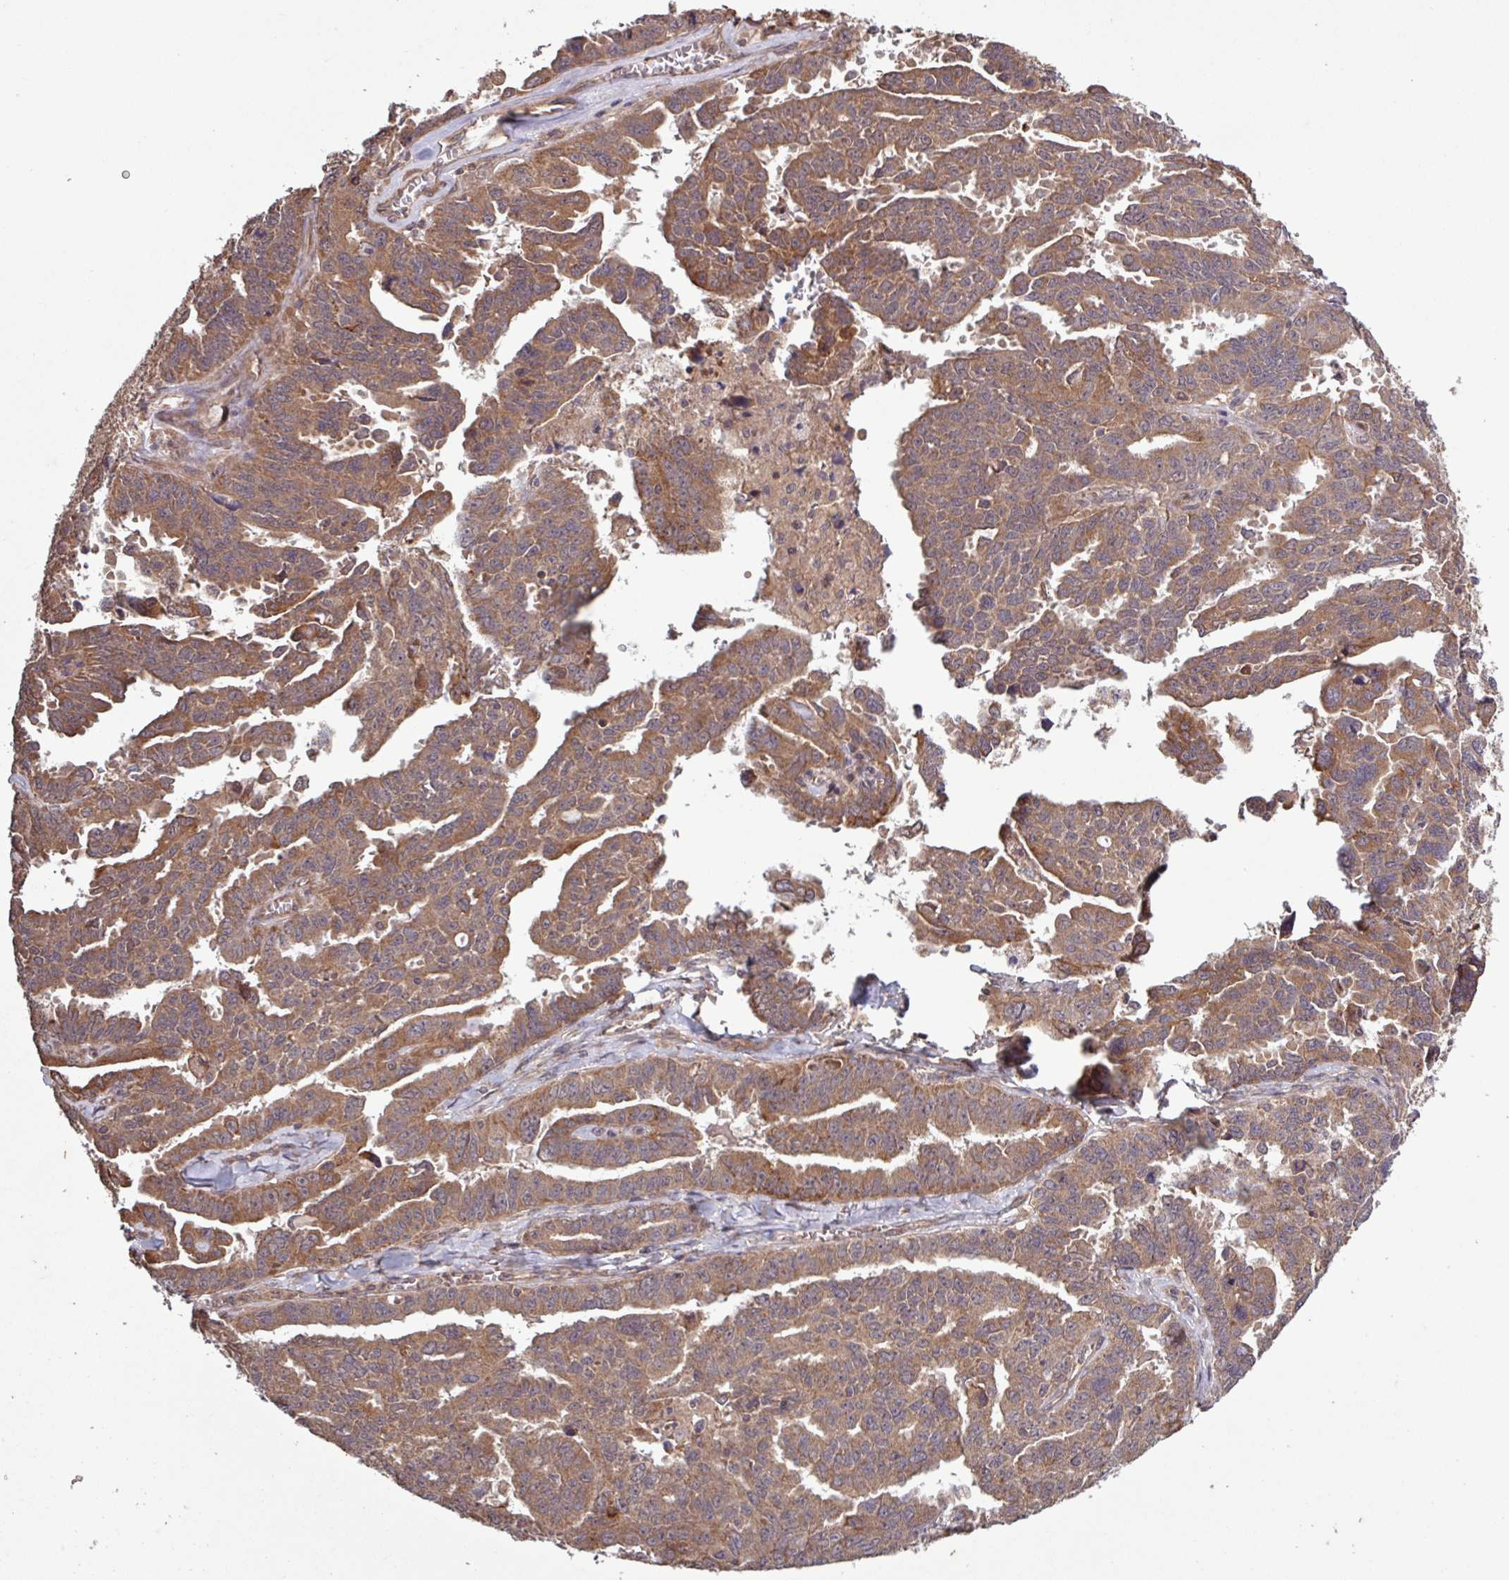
{"staining": {"intensity": "moderate", "quantity": ">75%", "location": "cytoplasmic/membranous"}, "tissue": "ovarian cancer", "cell_type": "Tumor cells", "image_type": "cancer", "snomed": [{"axis": "morphology", "description": "Adenocarcinoma, NOS"}, {"axis": "morphology", "description": "Carcinoma, endometroid"}, {"axis": "topography", "description": "Ovary"}], "caption": "Endometroid carcinoma (ovarian) stained for a protein reveals moderate cytoplasmic/membranous positivity in tumor cells. Using DAB (brown) and hematoxylin (blue) stains, captured at high magnification using brightfield microscopy.", "gene": "TRABD2A", "patient": {"sex": "female", "age": 72}}